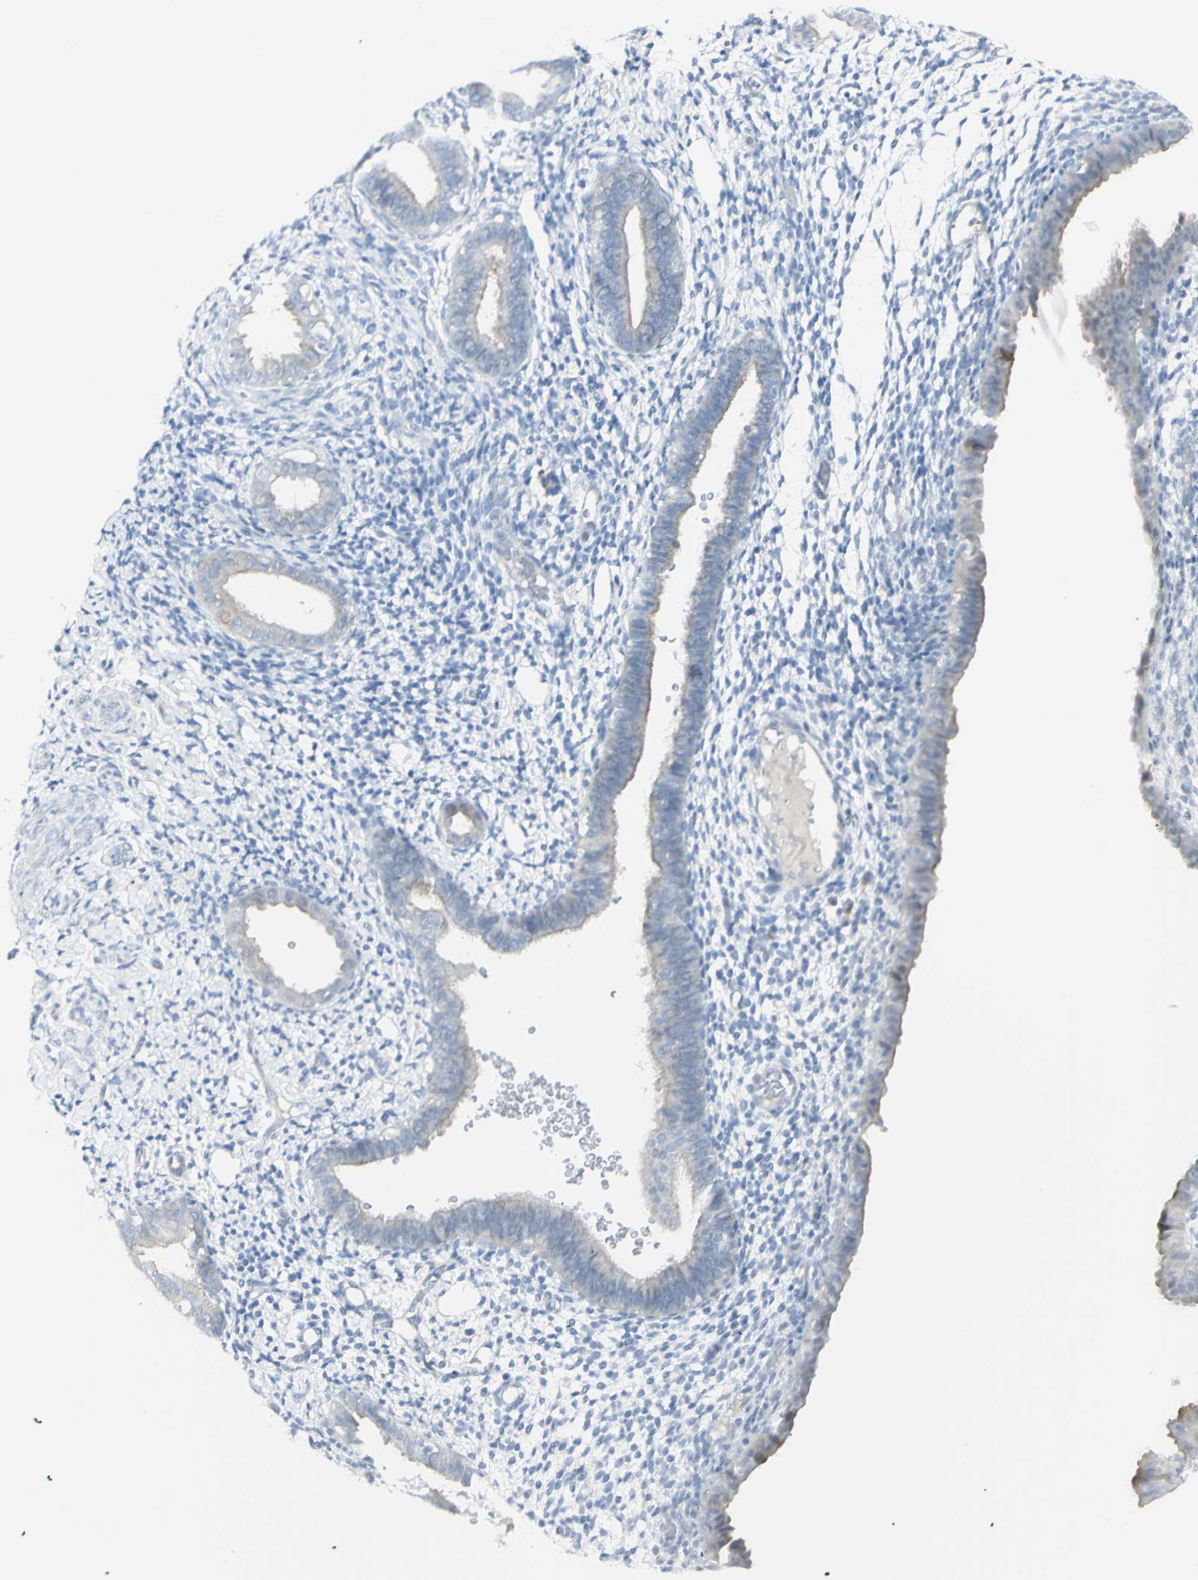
{"staining": {"intensity": "negative", "quantity": "none", "location": "none"}, "tissue": "endometrium", "cell_type": "Cells in endometrial stroma", "image_type": "normal", "snomed": [{"axis": "morphology", "description": "Normal tissue, NOS"}, {"axis": "topography", "description": "Endometrium"}], "caption": "High magnification brightfield microscopy of normal endometrium stained with DAB (3,3'-diaminobenzidine) (brown) and counterstained with hematoxylin (blue): cells in endometrial stroma show no significant positivity. Nuclei are stained in blue.", "gene": "NDST4", "patient": {"sex": "female", "age": 61}}